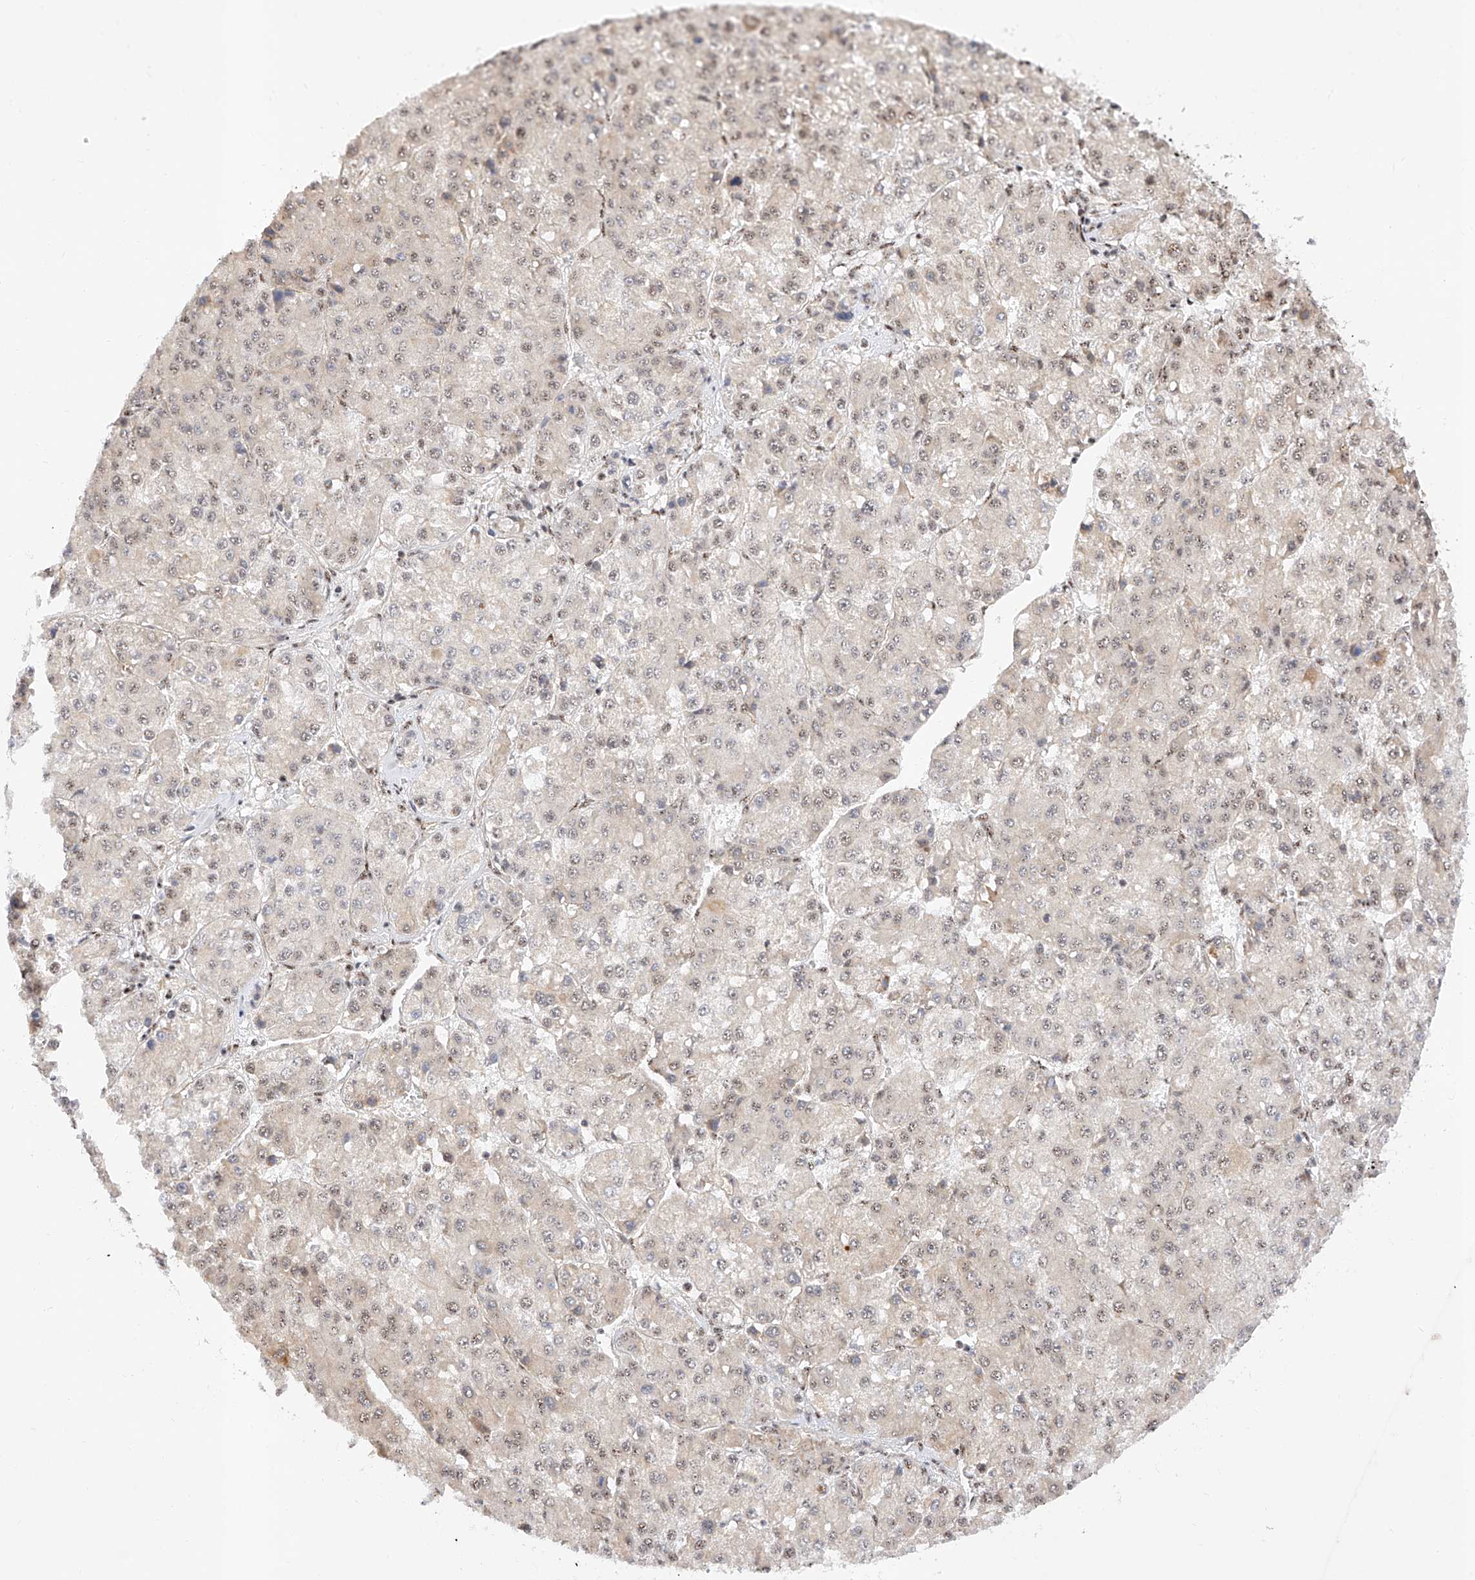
{"staining": {"intensity": "weak", "quantity": "25%-75%", "location": "nuclear"}, "tissue": "liver cancer", "cell_type": "Tumor cells", "image_type": "cancer", "snomed": [{"axis": "morphology", "description": "Carcinoma, Hepatocellular, NOS"}, {"axis": "topography", "description": "Liver"}], "caption": "About 25%-75% of tumor cells in liver hepatocellular carcinoma reveal weak nuclear protein positivity as visualized by brown immunohistochemical staining.", "gene": "ATXN7L2", "patient": {"sex": "female", "age": 73}}